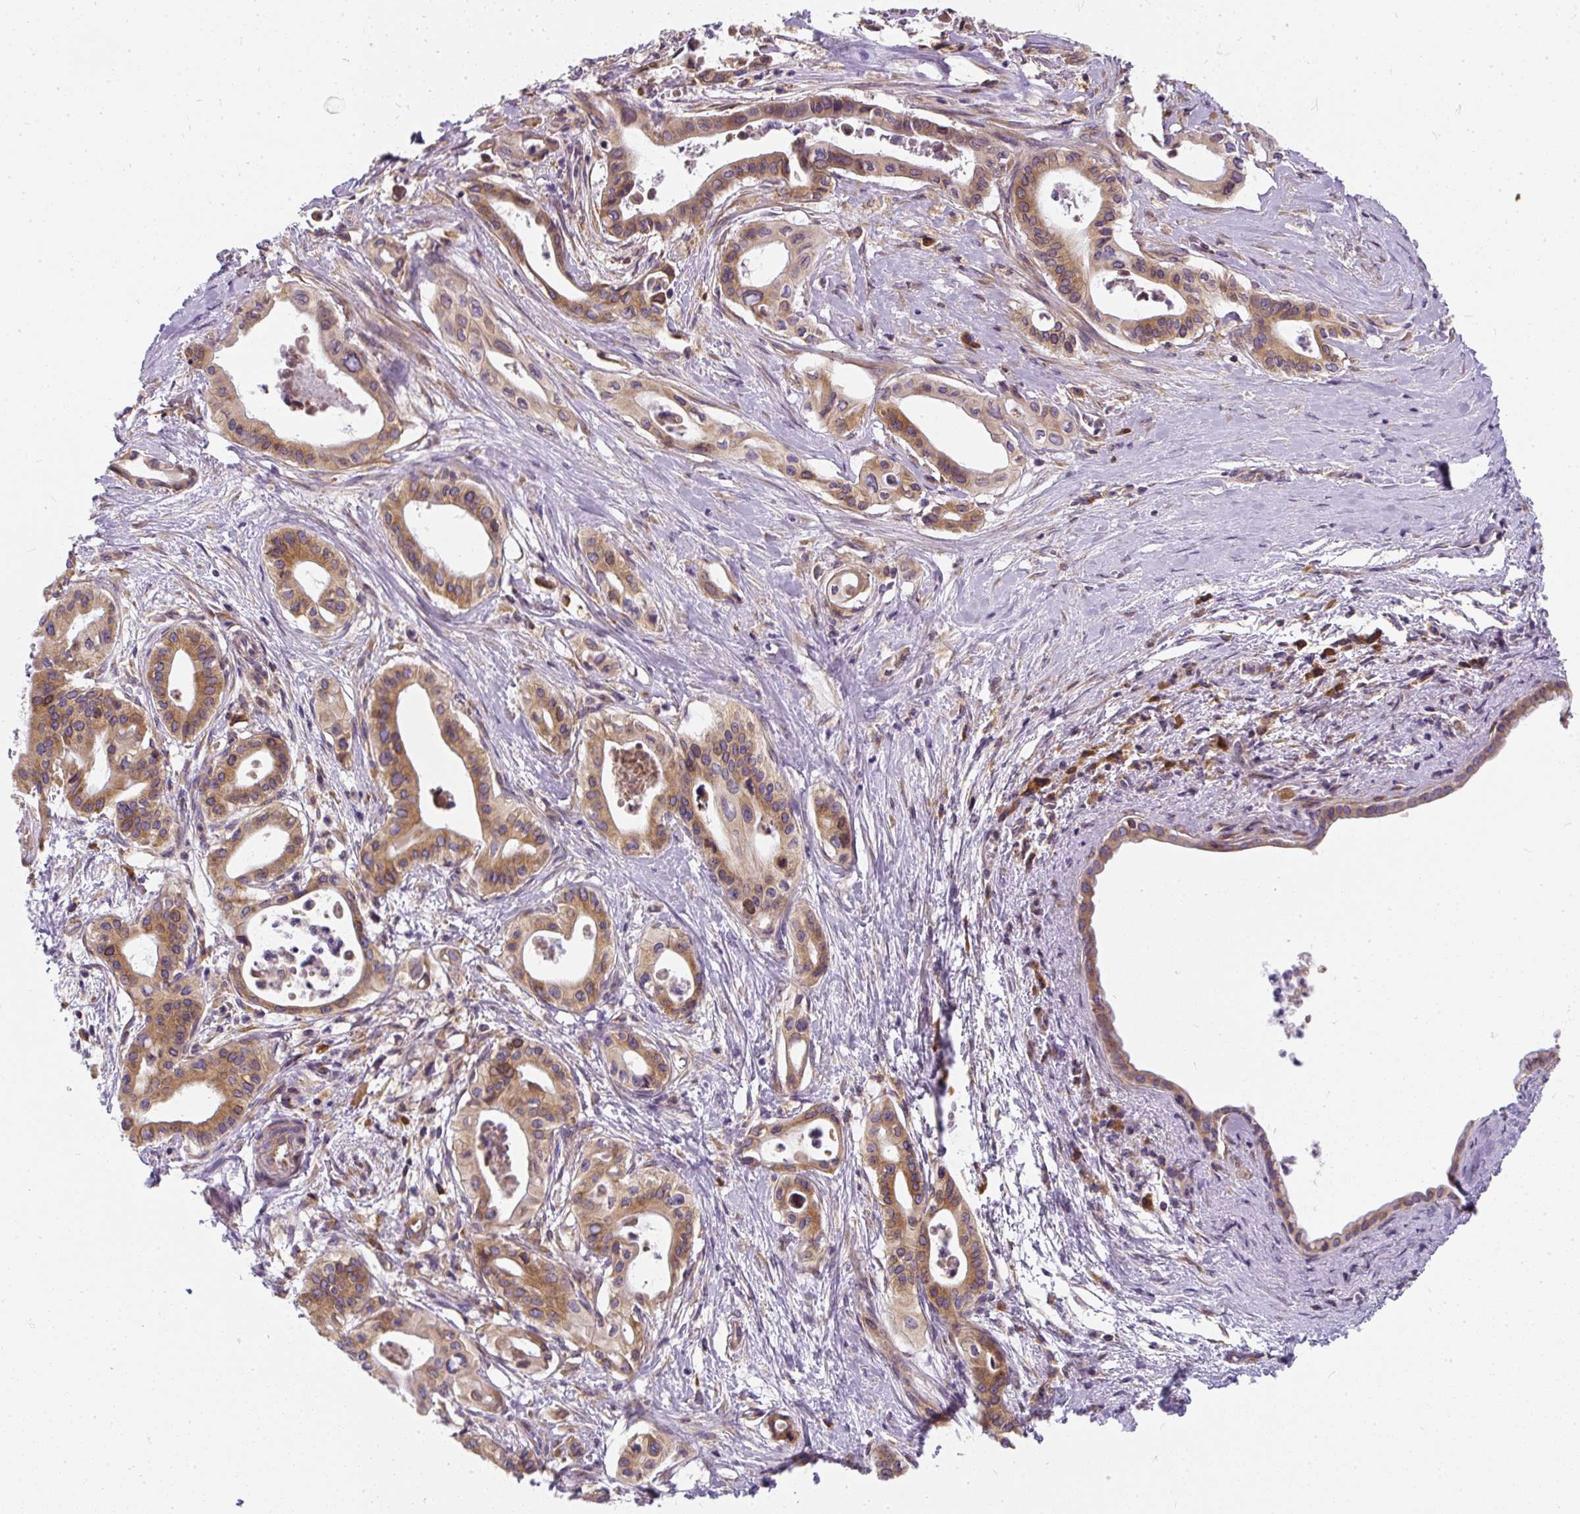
{"staining": {"intensity": "moderate", "quantity": ">75%", "location": "cytoplasmic/membranous,nuclear"}, "tissue": "pancreatic cancer", "cell_type": "Tumor cells", "image_type": "cancer", "snomed": [{"axis": "morphology", "description": "Adenocarcinoma, NOS"}, {"axis": "topography", "description": "Pancreas"}], "caption": "Pancreatic cancer stained for a protein shows moderate cytoplasmic/membranous and nuclear positivity in tumor cells.", "gene": "CYP20A1", "patient": {"sex": "female", "age": 77}}